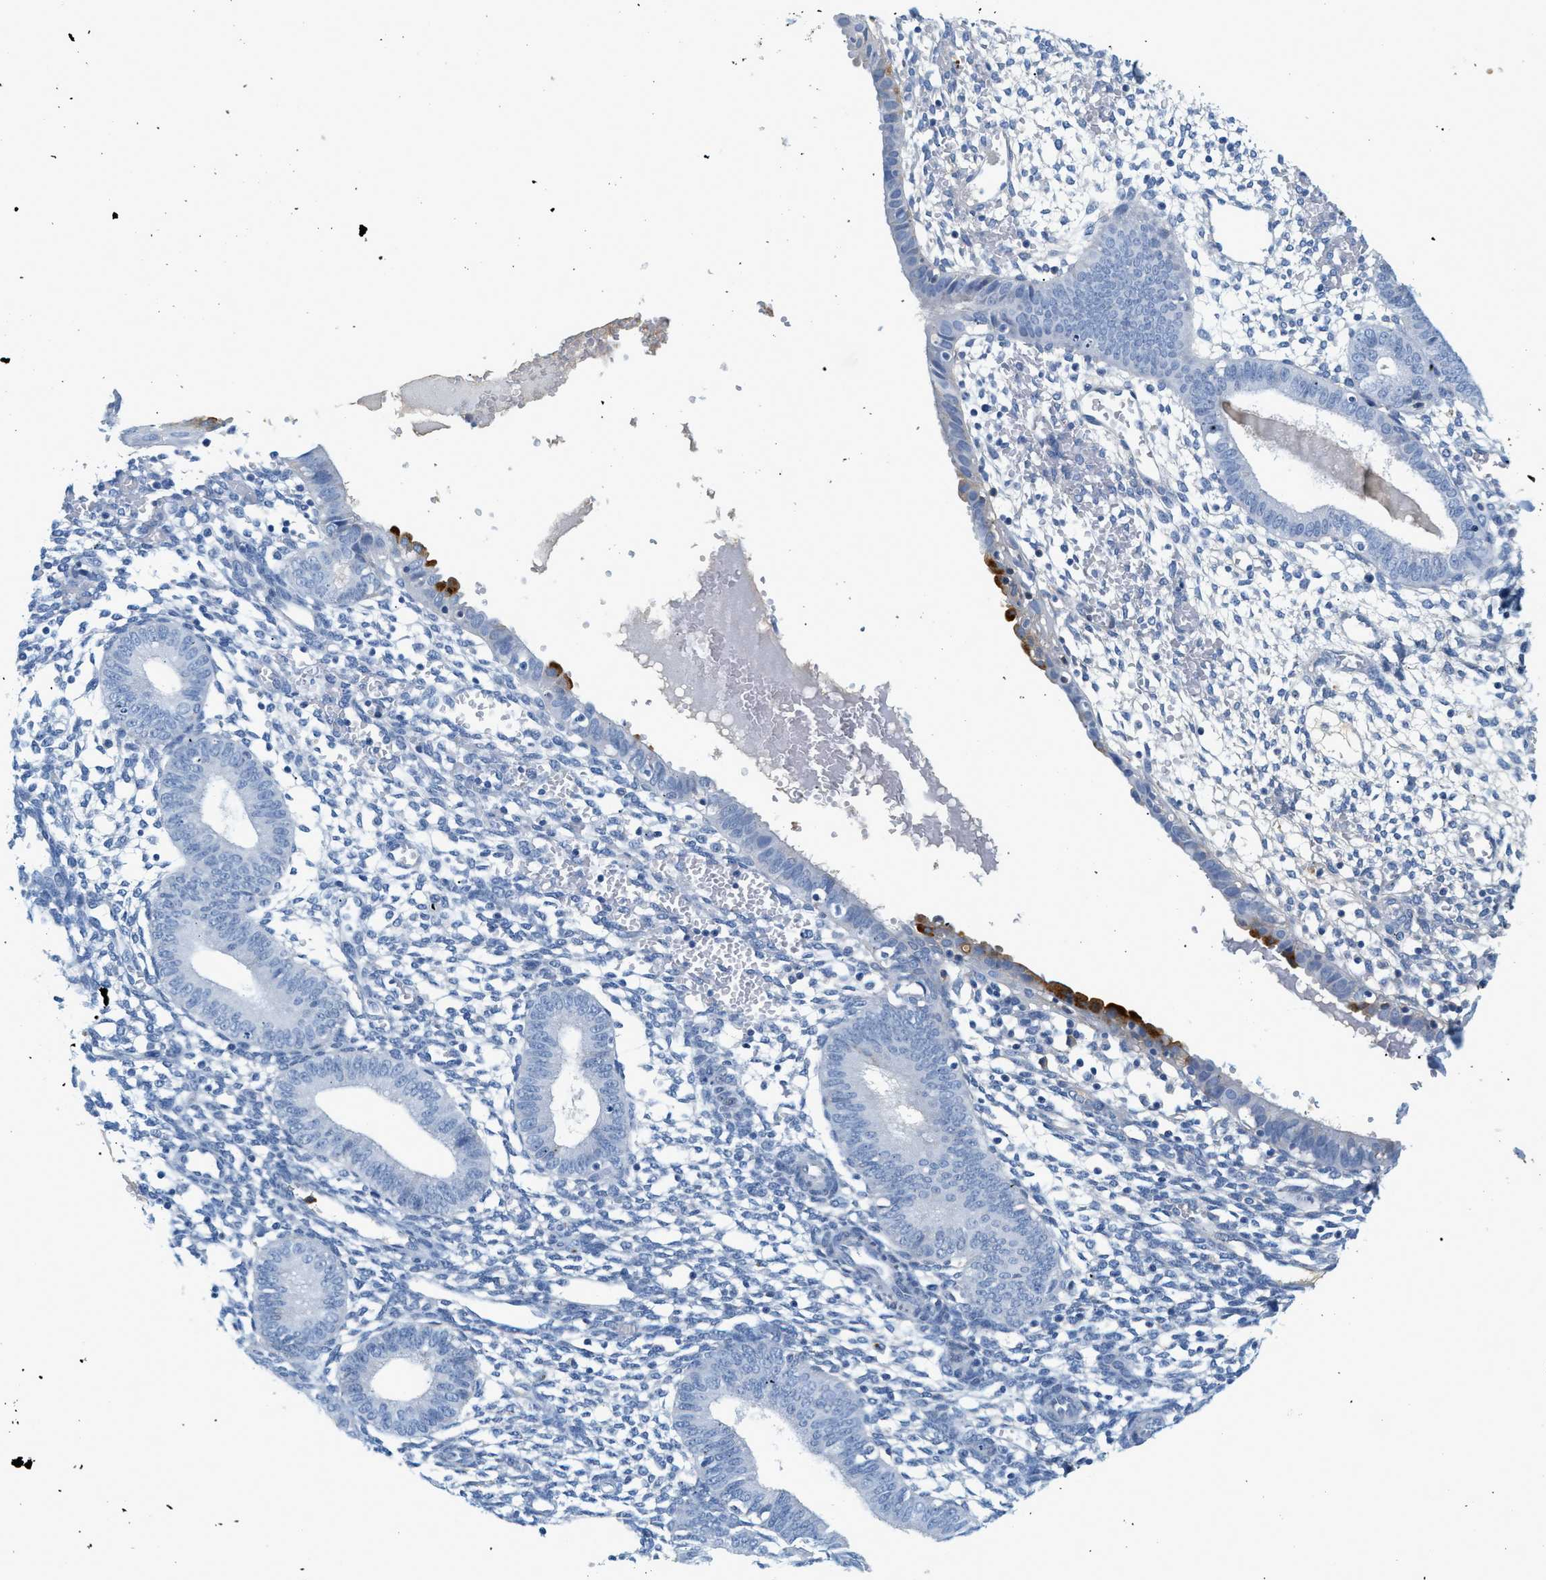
{"staining": {"intensity": "negative", "quantity": "none", "location": "none"}, "tissue": "endometrium", "cell_type": "Cells in endometrial stroma", "image_type": "normal", "snomed": [{"axis": "morphology", "description": "Normal tissue, NOS"}, {"axis": "topography", "description": "Endometrium"}], "caption": "Immunohistochemical staining of unremarkable human endometrium reveals no significant expression in cells in endometrial stroma. (DAB (3,3'-diaminobenzidine) immunohistochemistry (IHC) with hematoxylin counter stain).", "gene": "LCN2", "patient": {"sex": "female", "age": 61}}